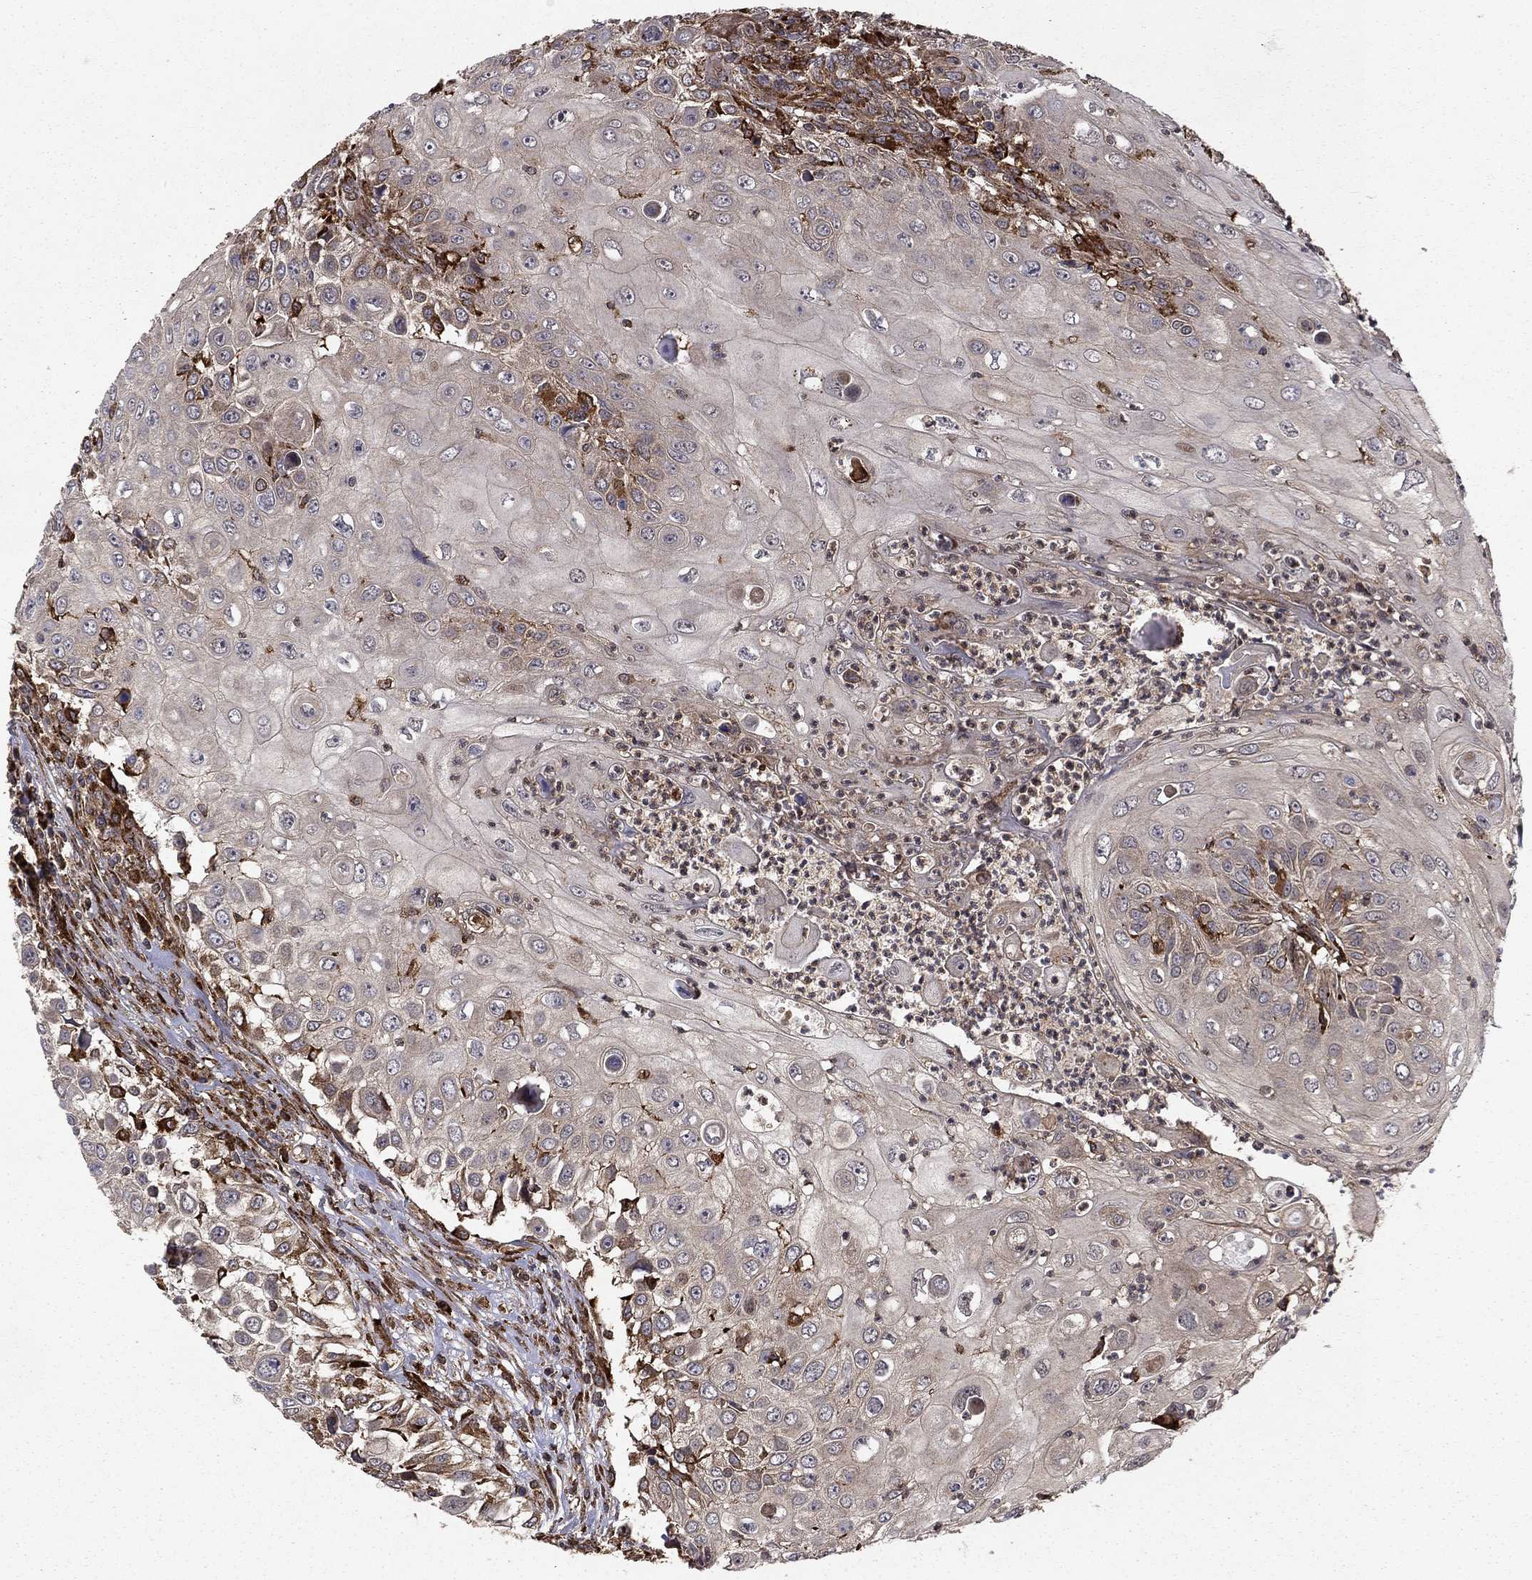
{"staining": {"intensity": "negative", "quantity": "none", "location": "none"}, "tissue": "urothelial cancer", "cell_type": "Tumor cells", "image_type": "cancer", "snomed": [{"axis": "morphology", "description": "Urothelial carcinoma, High grade"}, {"axis": "topography", "description": "Urinary bladder"}], "caption": "Tumor cells are negative for brown protein staining in urothelial cancer.", "gene": "BABAM2", "patient": {"sex": "female", "age": 79}}